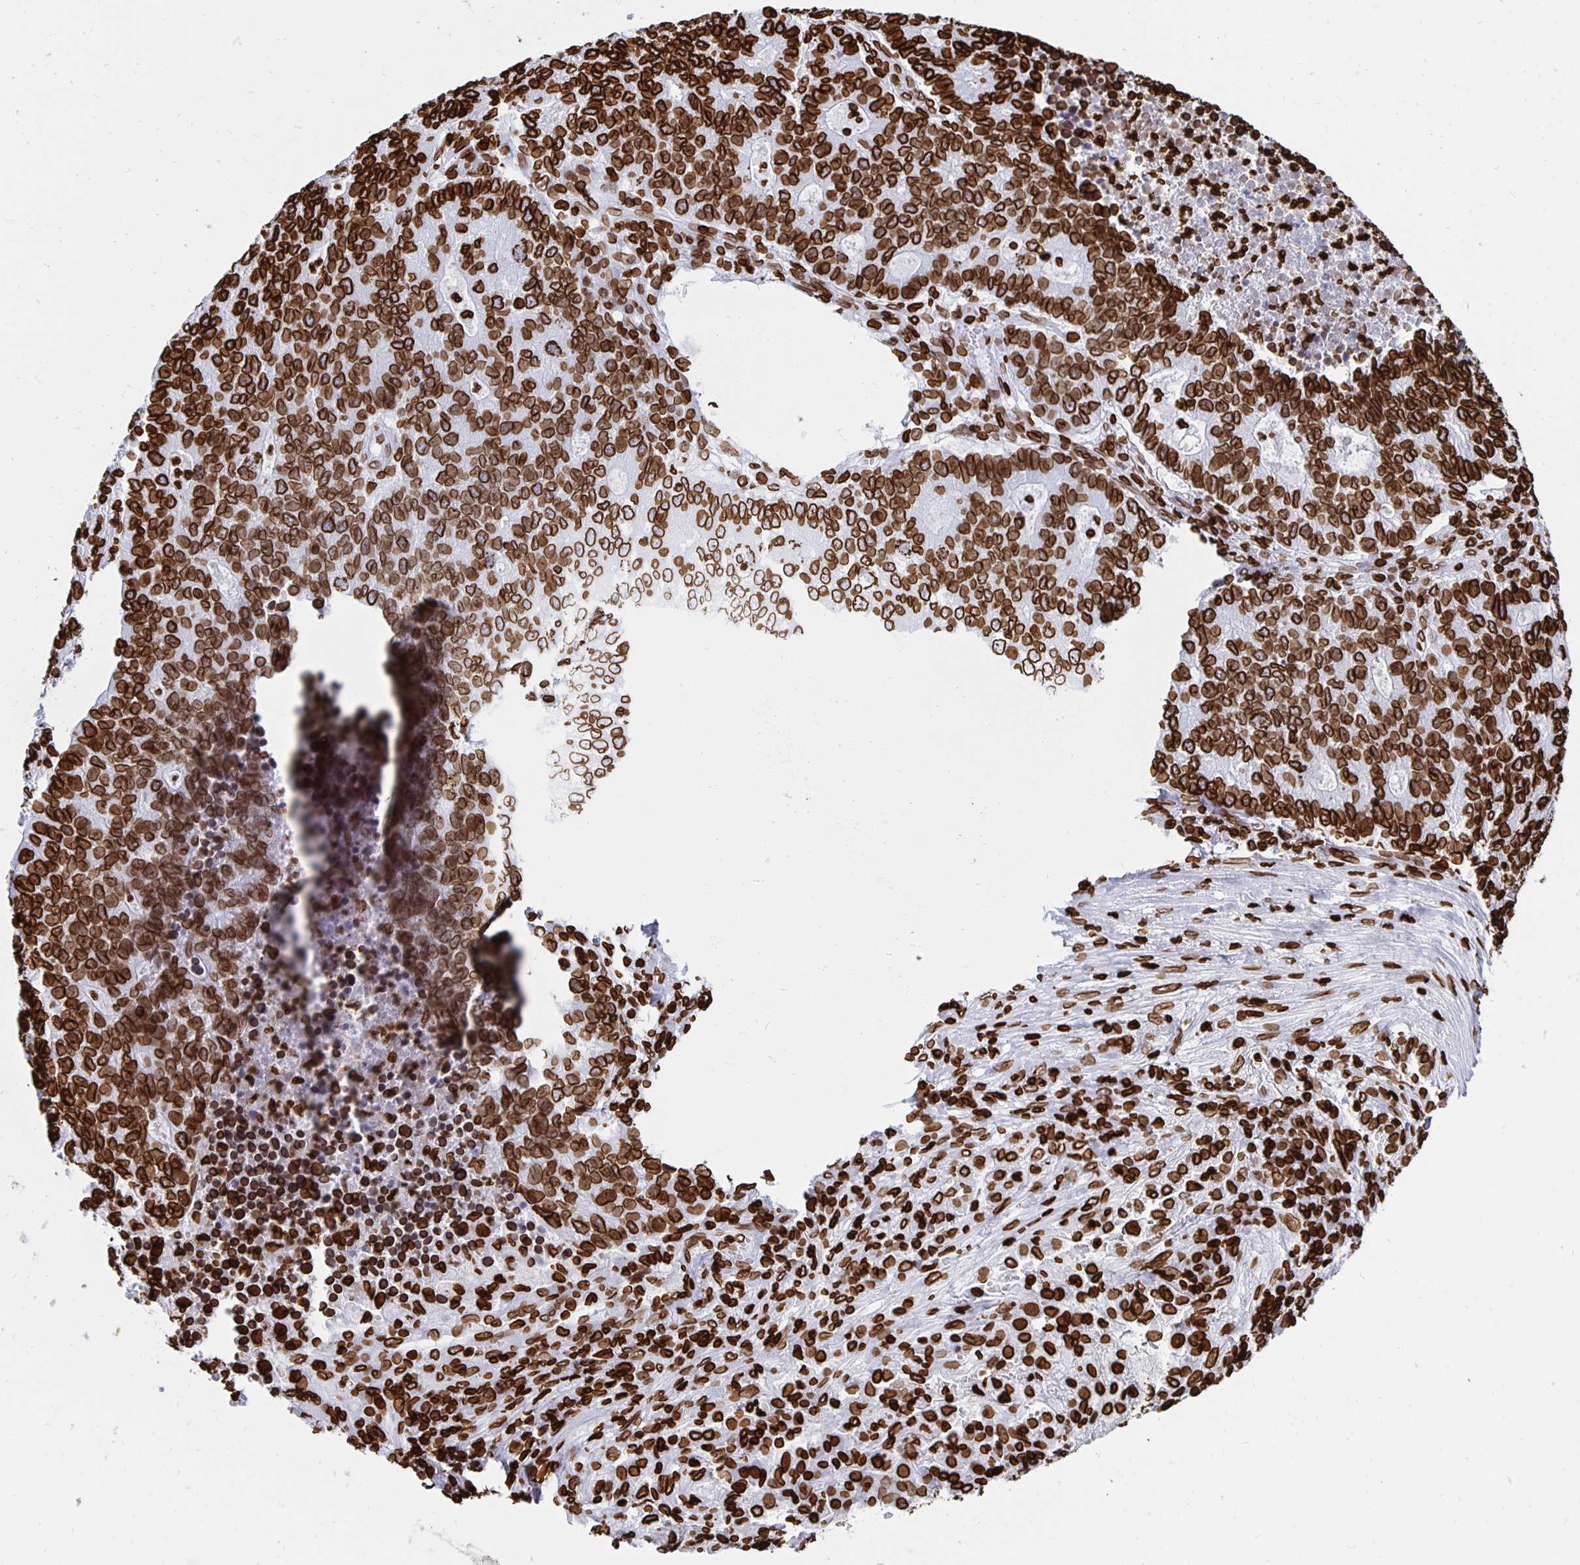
{"staining": {"intensity": "strong", "quantity": ">75%", "location": "cytoplasmic/membranous,nuclear"}, "tissue": "lung cancer", "cell_type": "Tumor cells", "image_type": "cancer", "snomed": [{"axis": "morphology", "description": "Adenocarcinoma, NOS"}, {"axis": "topography", "description": "Lung"}], "caption": "IHC photomicrograph of neoplastic tissue: human lung cancer stained using IHC demonstrates high levels of strong protein expression localized specifically in the cytoplasmic/membranous and nuclear of tumor cells, appearing as a cytoplasmic/membranous and nuclear brown color.", "gene": "LMNB1", "patient": {"sex": "male", "age": 57}}